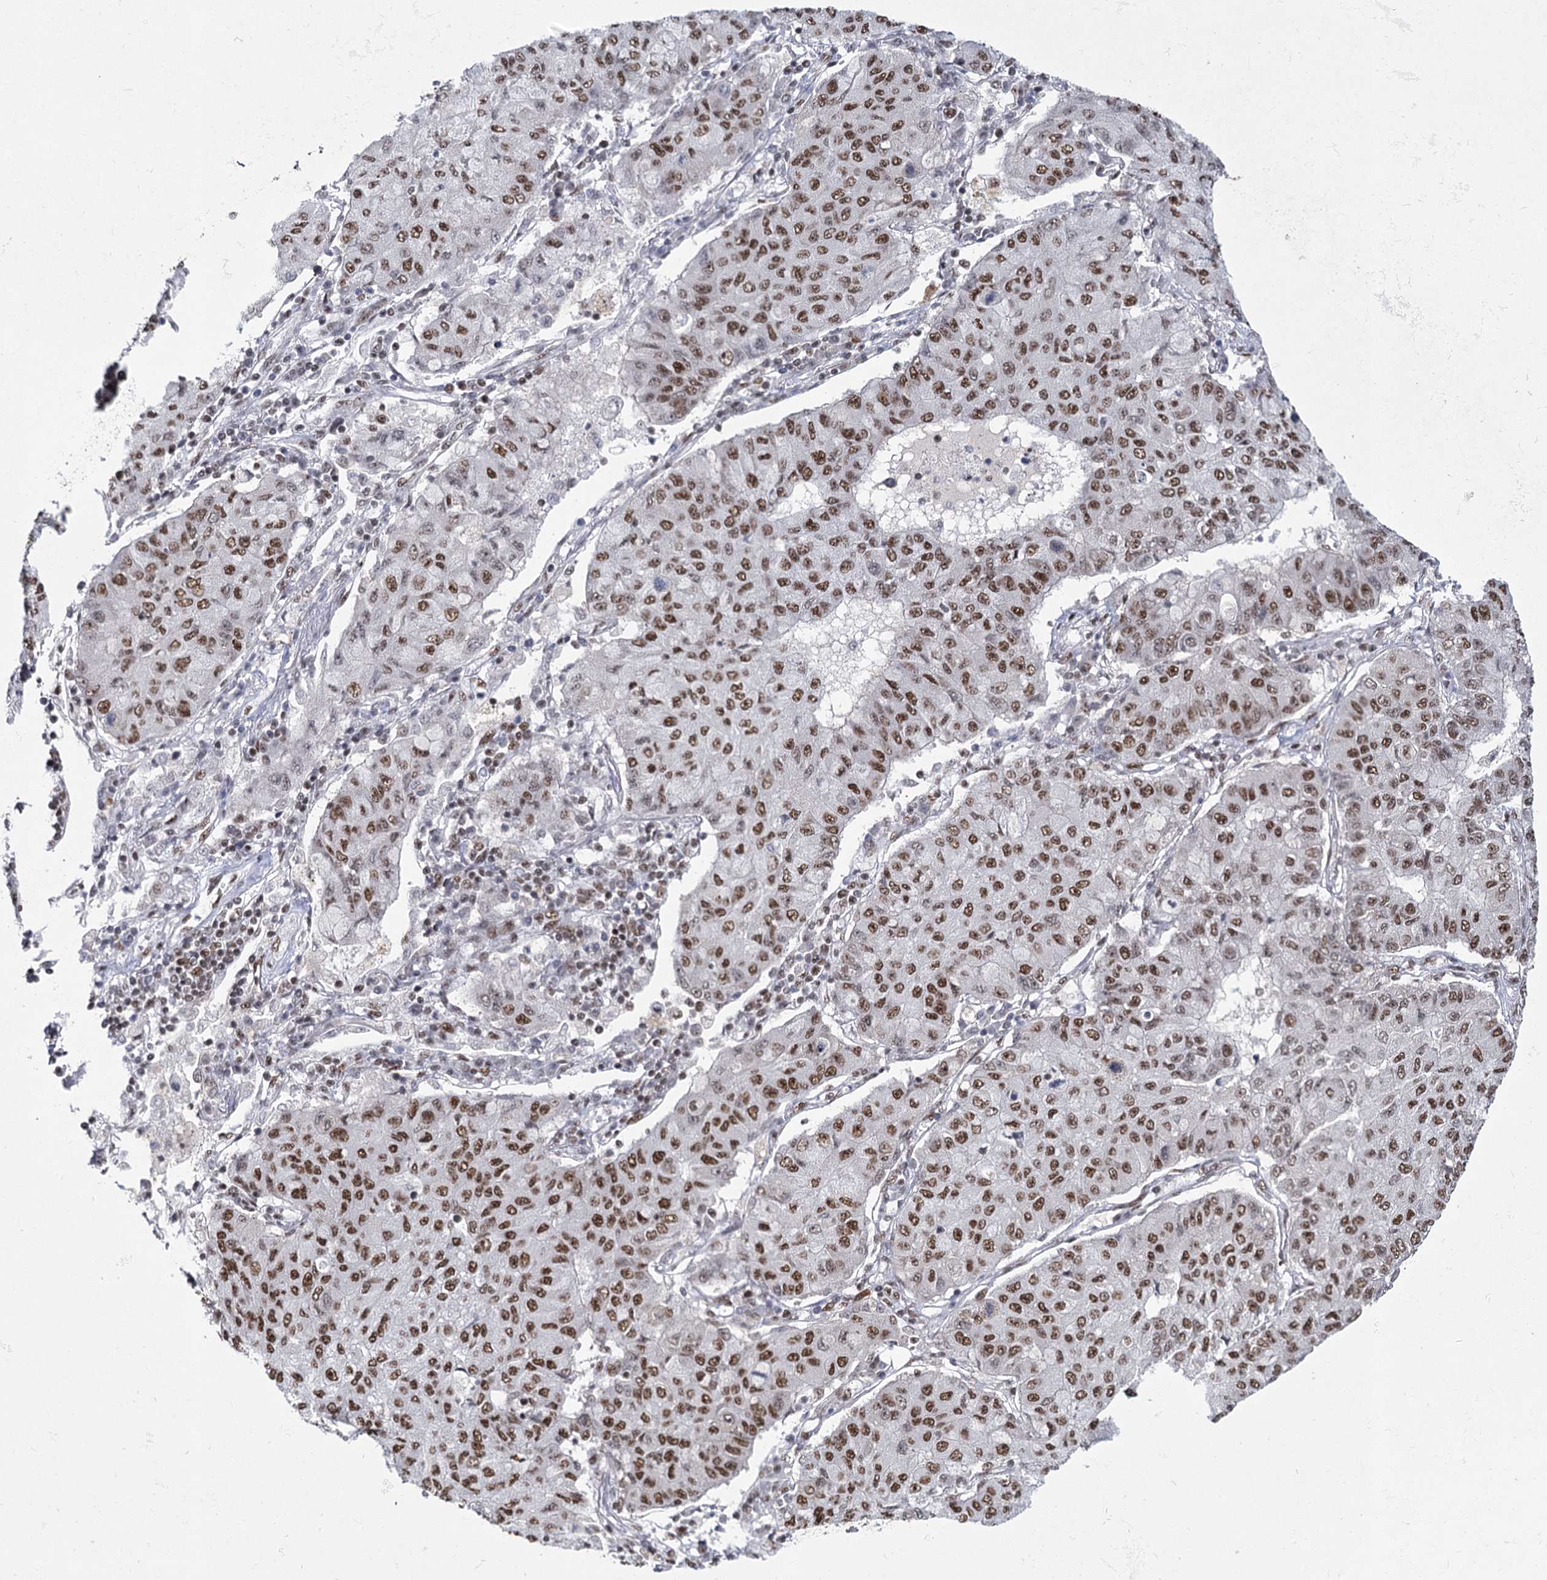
{"staining": {"intensity": "moderate", "quantity": ">75%", "location": "nuclear"}, "tissue": "lung cancer", "cell_type": "Tumor cells", "image_type": "cancer", "snomed": [{"axis": "morphology", "description": "Squamous cell carcinoma, NOS"}, {"axis": "topography", "description": "Lung"}], "caption": "Tumor cells display medium levels of moderate nuclear positivity in about >75% of cells in human lung squamous cell carcinoma. (DAB (3,3'-diaminobenzidine) = brown stain, brightfield microscopy at high magnification).", "gene": "SCAF8", "patient": {"sex": "male", "age": 74}}